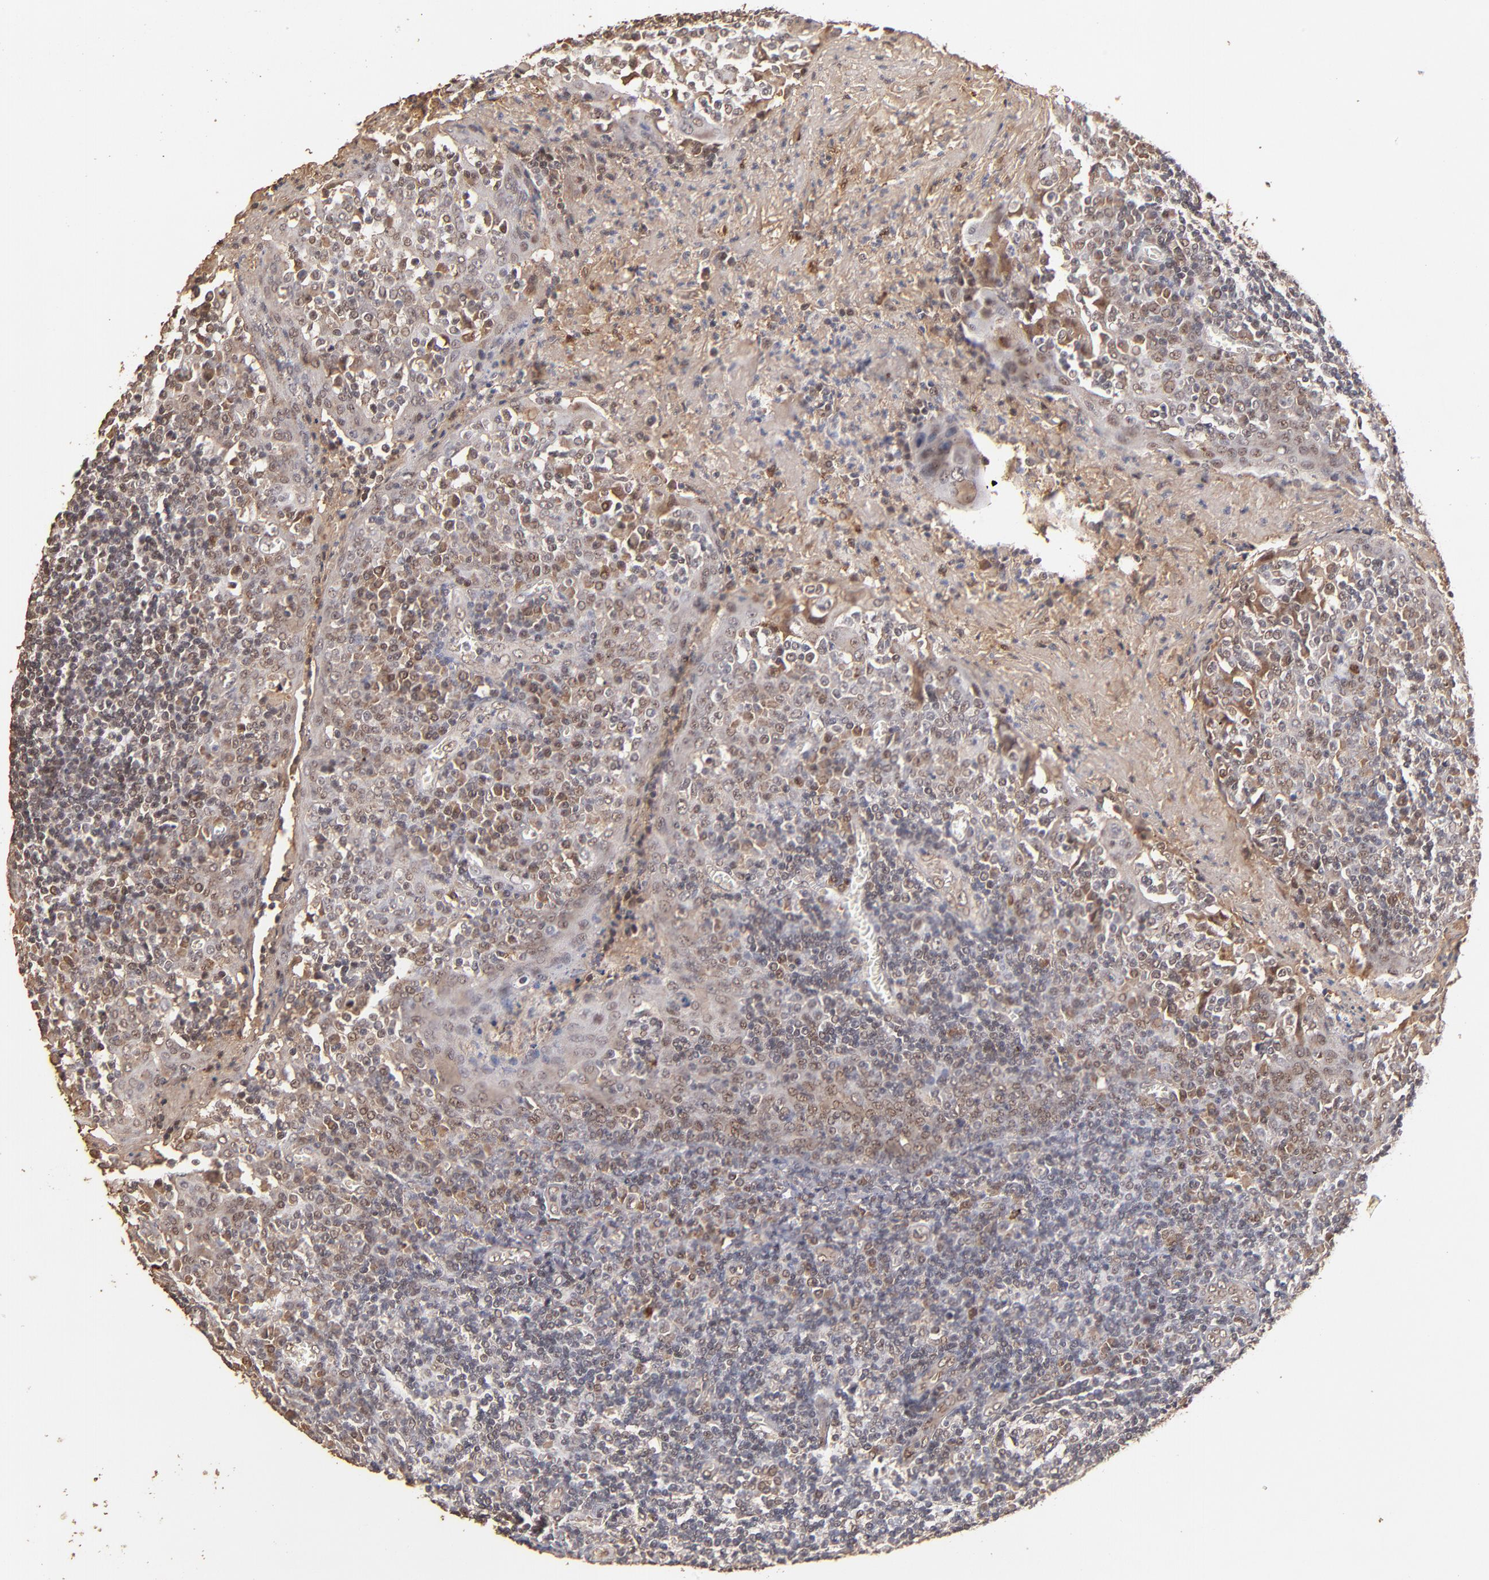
{"staining": {"intensity": "weak", "quantity": "25%-75%", "location": "nuclear"}, "tissue": "tonsil", "cell_type": "Germinal center cells", "image_type": "normal", "snomed": [{"axis": "morphology", "description": "Normal tissue, NOS"}, {"axis": "topography", "description": "Tonsil"}], "caption": "Normal tonsil demonstrates weak nuclear staining in approximately 25%-75% of germinal center cells.", "gene": "EAPP", "patient": {"sex": "female", "age": 41}}